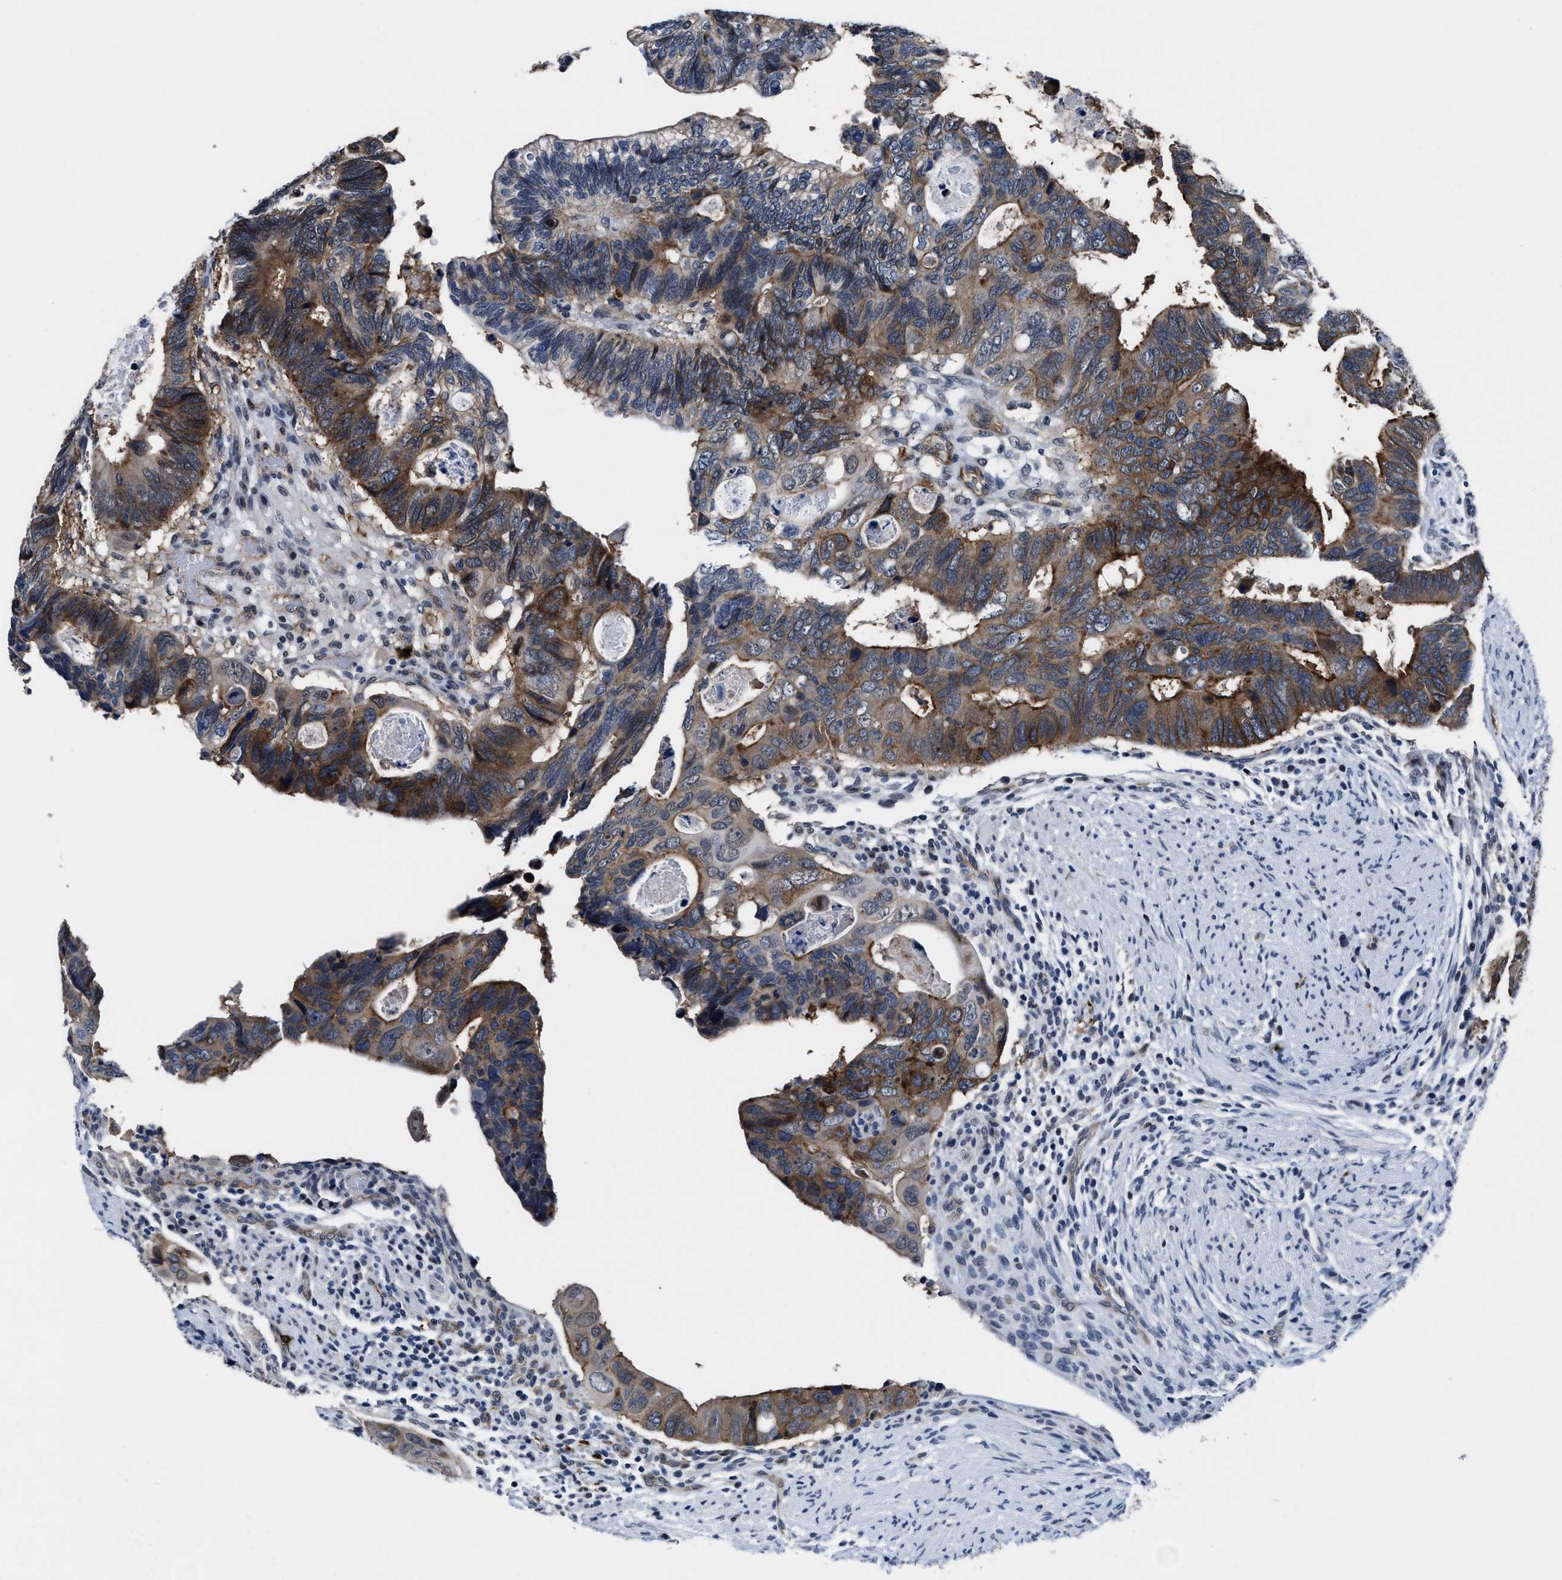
{"staining": {"intensity": "moderate", "quantity": ">75%", "location": "cytoplasmic/membranous"}, "tissue": "colorectal cancer", "cell_type": "Tumor cells", "image_type": "cancer", "snomed": [{"axis": "morphology", "description": "Adenocarcinoma, NOS"}, {"axis": "topography", "description": "Rectum"}], "caption": "Immunohistochemical staining of human adenocarcinoma (colorectal) demonstrates medium levels of moderate cytoplasmic/membranous protein expression in about >75% of tumor cells. (brown staining indicates protein expression, while blue staining denotes nuclei).", "gene": "MARCKSL1", "patient": {"sex": "male", "age": 53}}